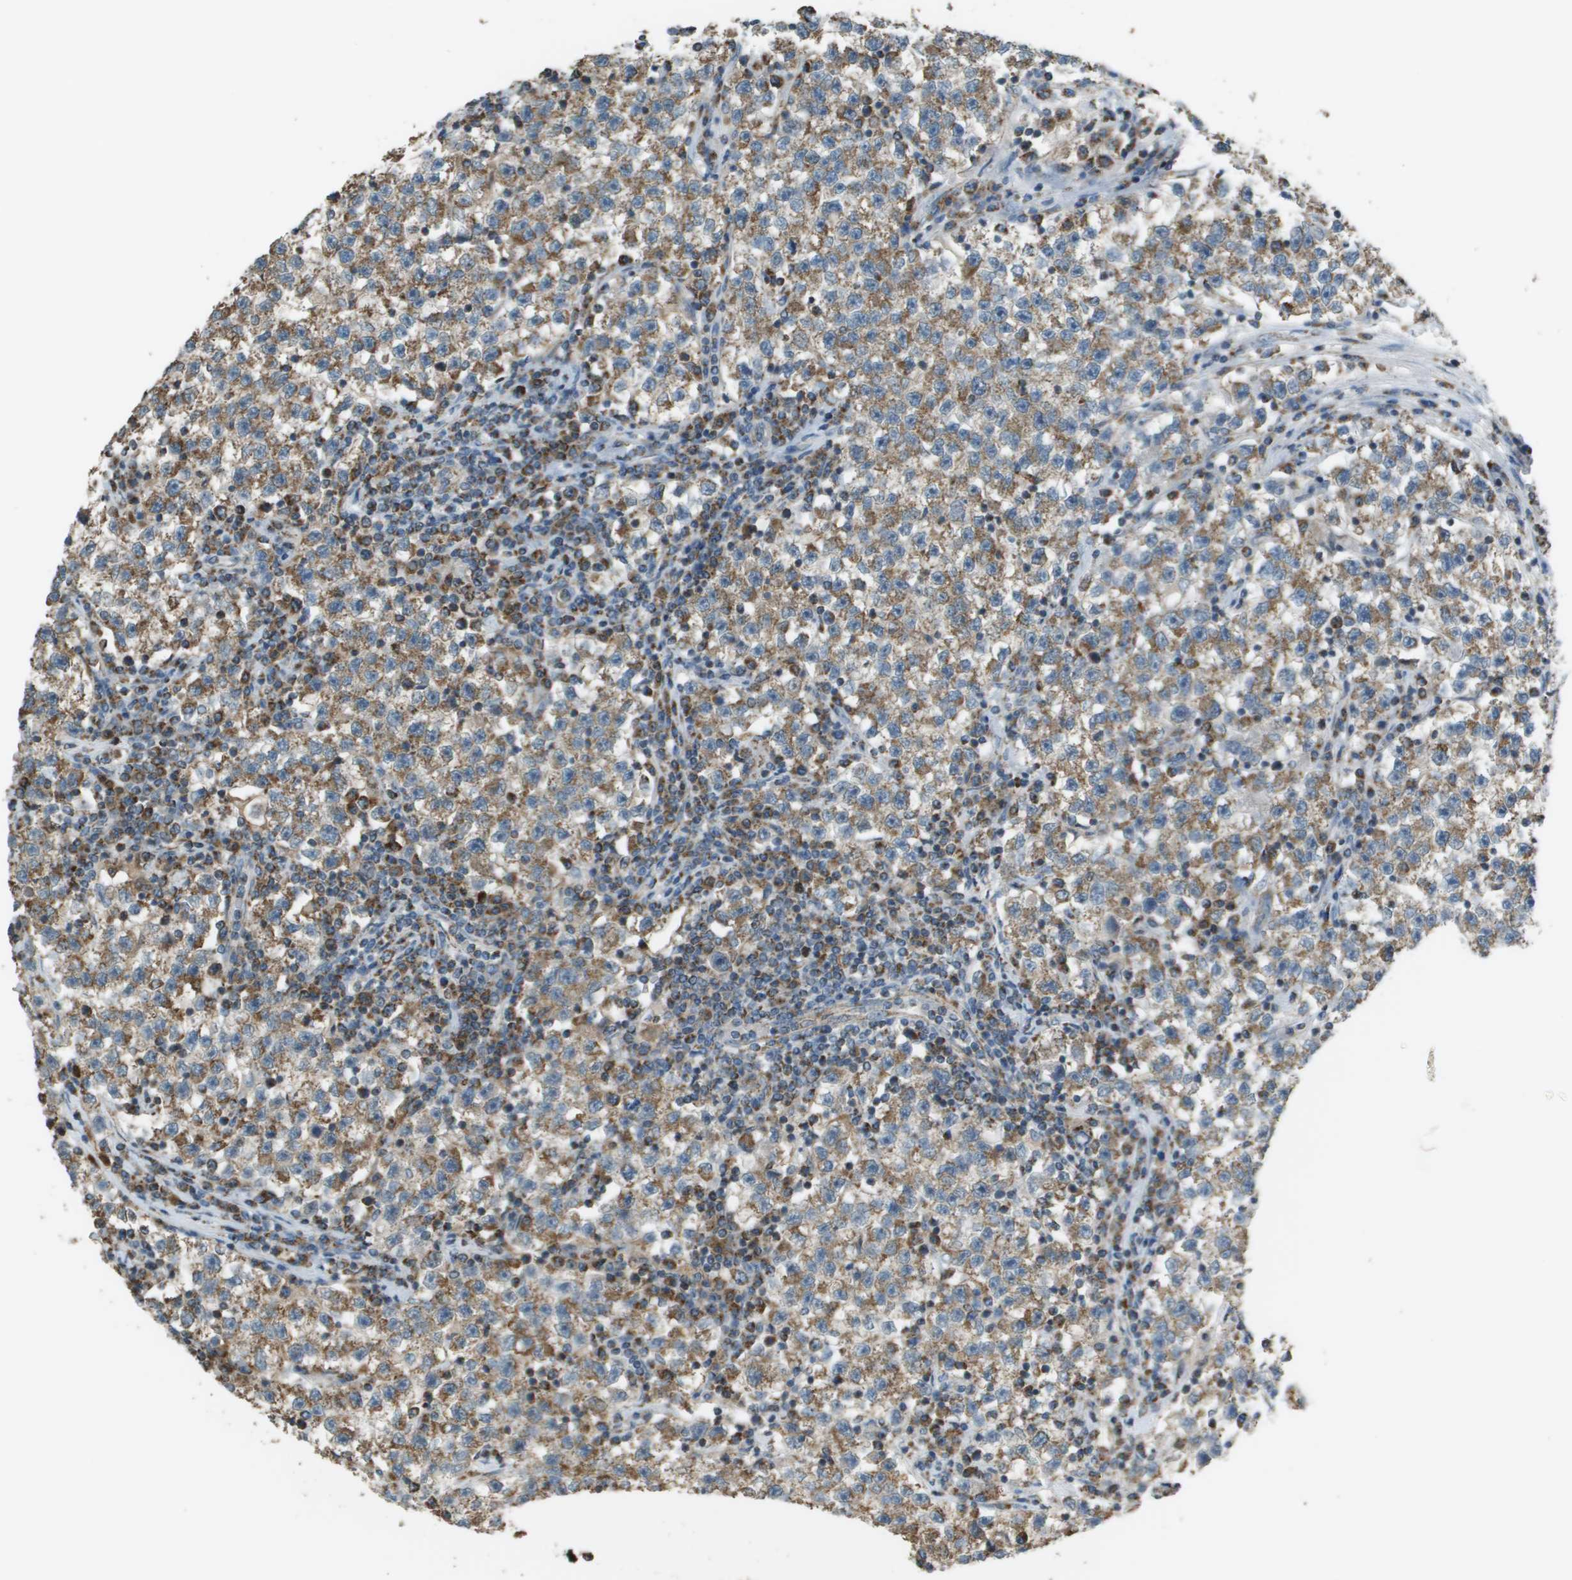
{"staining": {"intensity": "moderate", "quantity": ">75%", "location": "cytoplasmic/membranous"}, "tissue": "testis cancer", "cell_type": "Tumor cells", "image_type": "cancer", "snomed": [{"axis": "morphology", "description": "Seminoma, NOS"}, {"axis": "topography", "description": "Testis"}], "caption": "Protein analysis of testis cancer tissue demonstrates moderate cytoplasmic/membranous expression in approximately >75% of tumor cells.", "gene": "FH", "patient": {"sex": "male", "age": 22}}